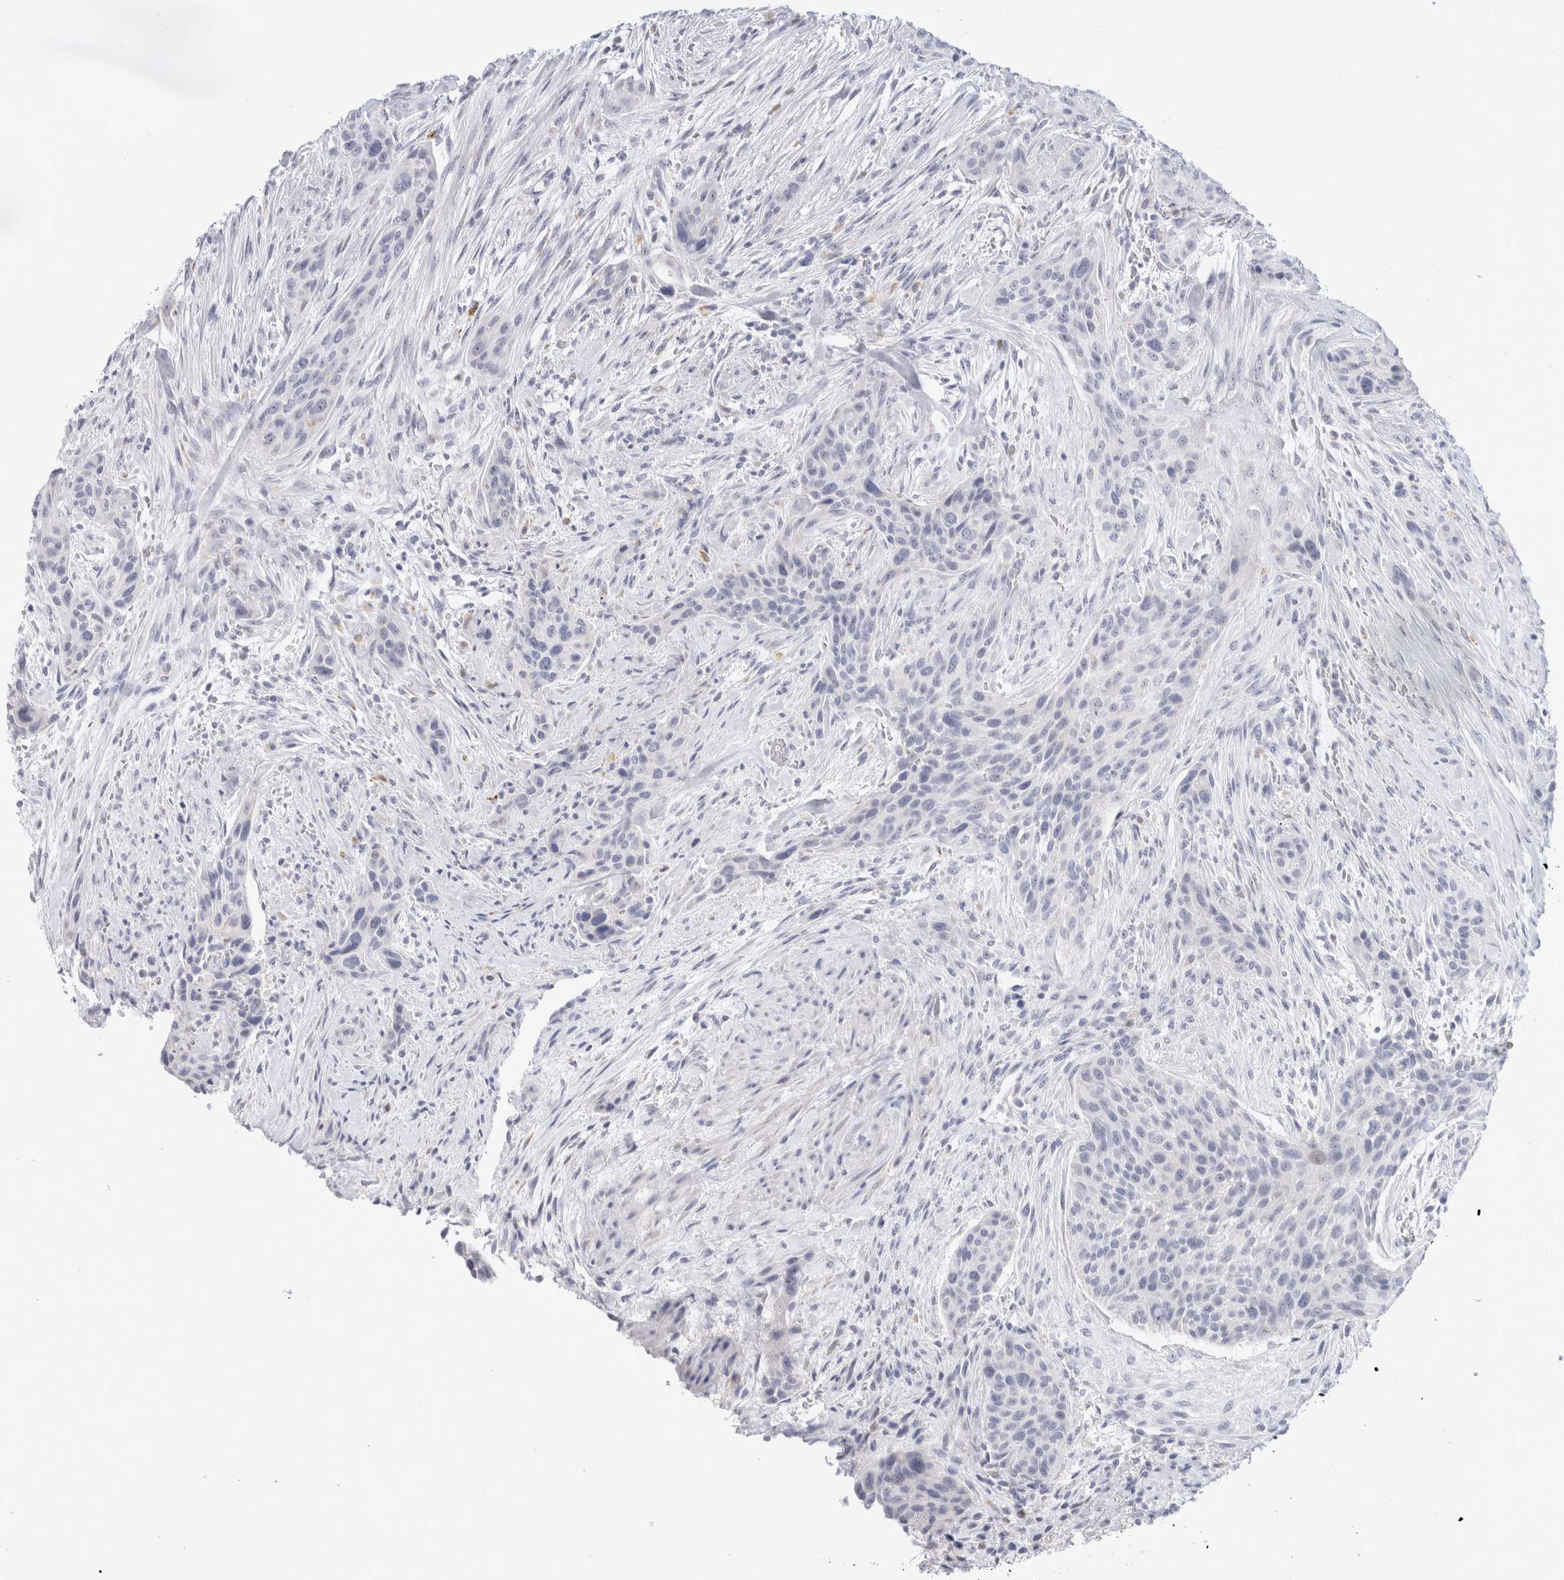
{"staining": {"intensity": "negative", "quantity": "none", "location": "none"}, "tissue": "urothelial cancer", "cell_type": "Tumor cells", "image_type": "cancer", "snomed": [{"axis": "morphology", "description": "Urothelial carcinoma, High grade"}, {"axis": "topography", "description": "Urinary bladder"}], "caption": "Immunohistochemical staining of high-grade urothelial carcinoma reveals no significant staining in tumor cells. Brightfield microscopy of immunohistochemistry stained with DAB (brown) and hematoxylin (blue), captured at high magnification.", "gene": "MUC15", "patient": {"sex": "male", "age": 35}}